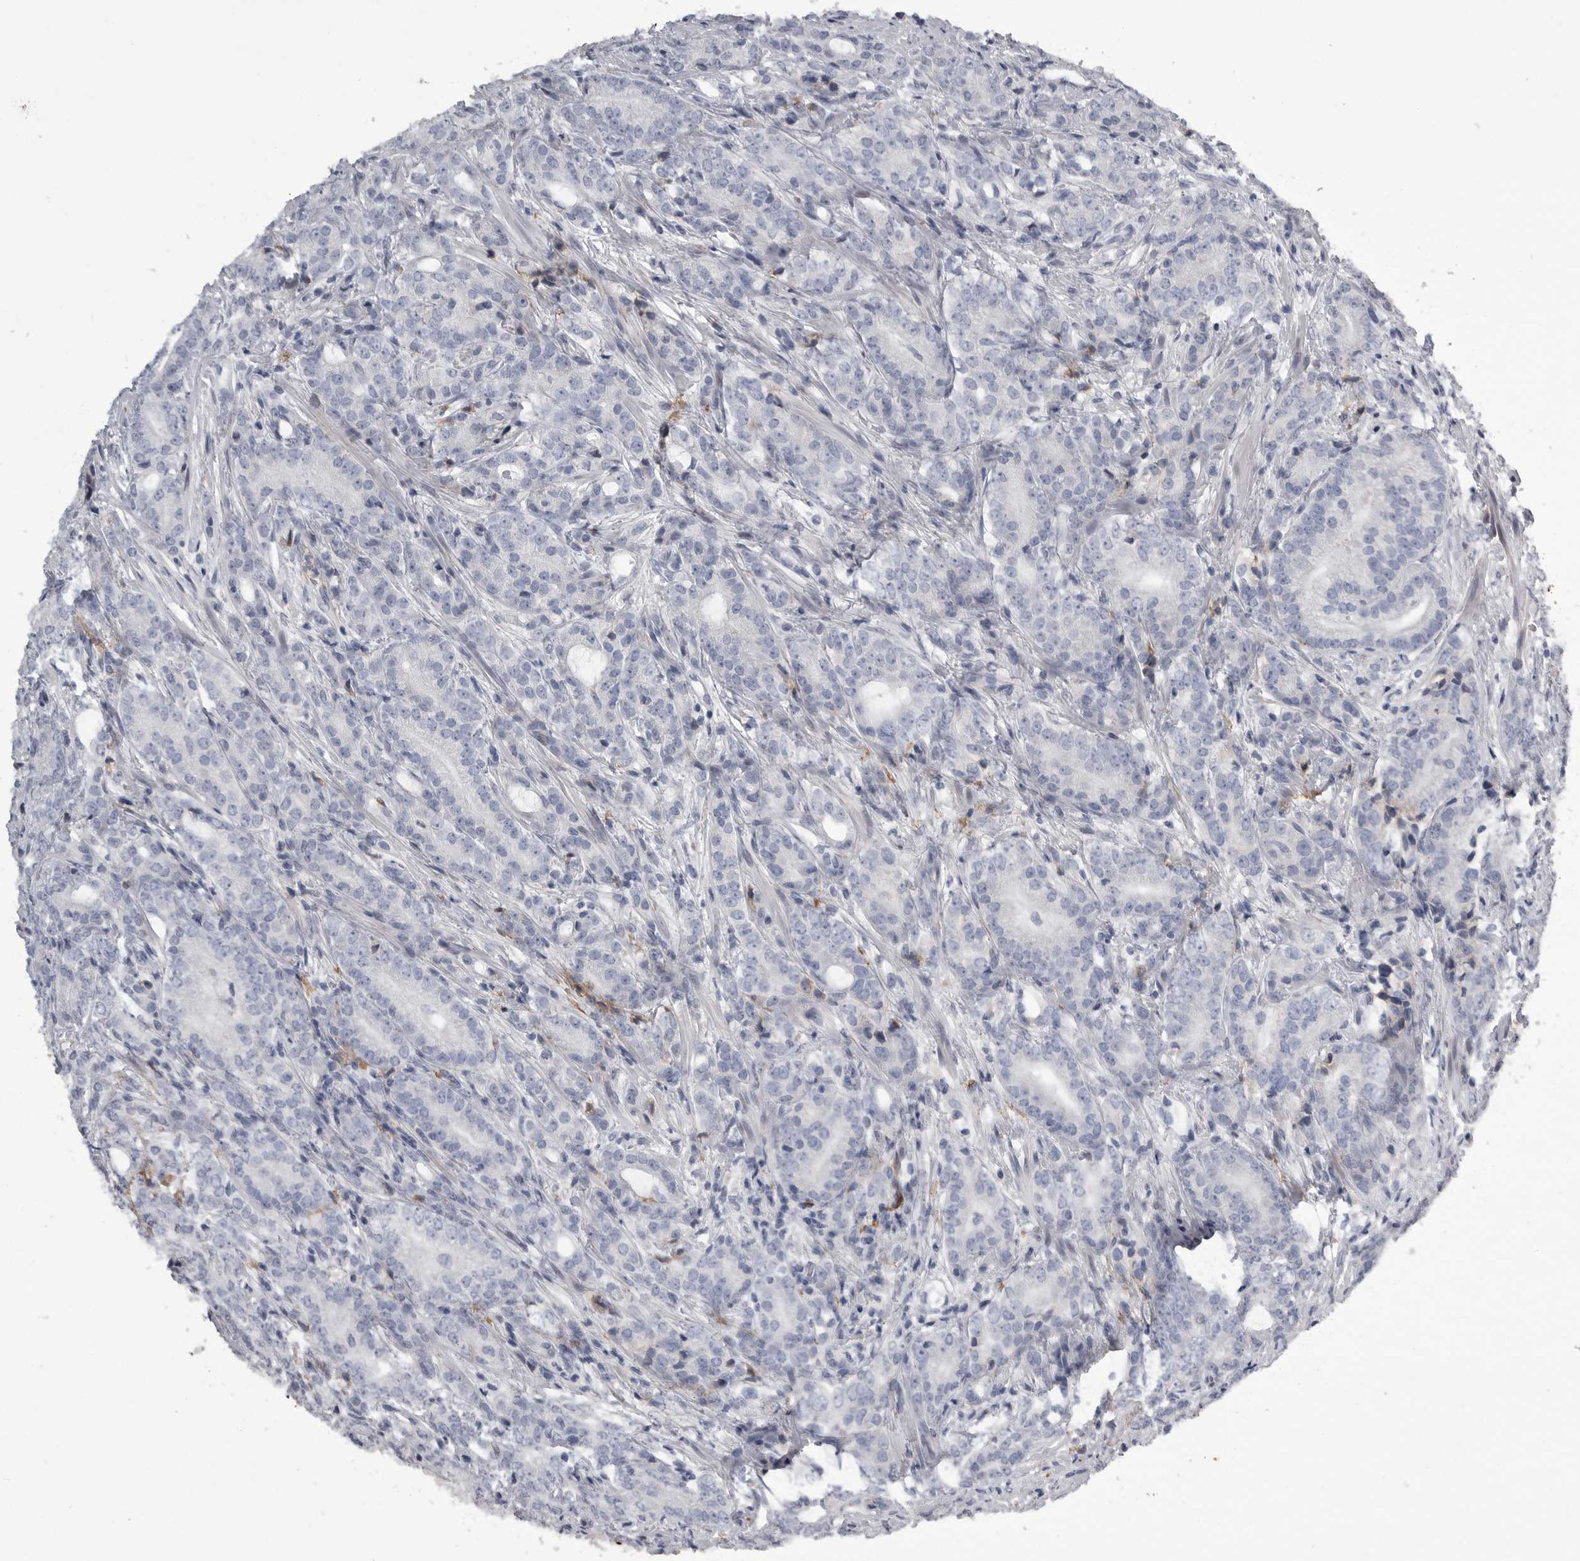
{"staining": {"intensity": "negative", "quantity": "none", "location": "none"}, "tissue": "prostate cancer", "cell_type": "Tumor cells", "image_type": "cancer", "snomed": [{"axis": "morphology", "description": "Adenocarcinoma, High grade"}, {"axis": "topography", "description": "Prostate"}], "caption": "Immunohistochemistry image of human high-grade adenocarcinoma (prostate) stained for a protein (brown), which demonstrates no staining in tumor cells. Nuclei are stained in blue.", "gene": "CRP", "patient": {"sex": "male", "age": 57}}